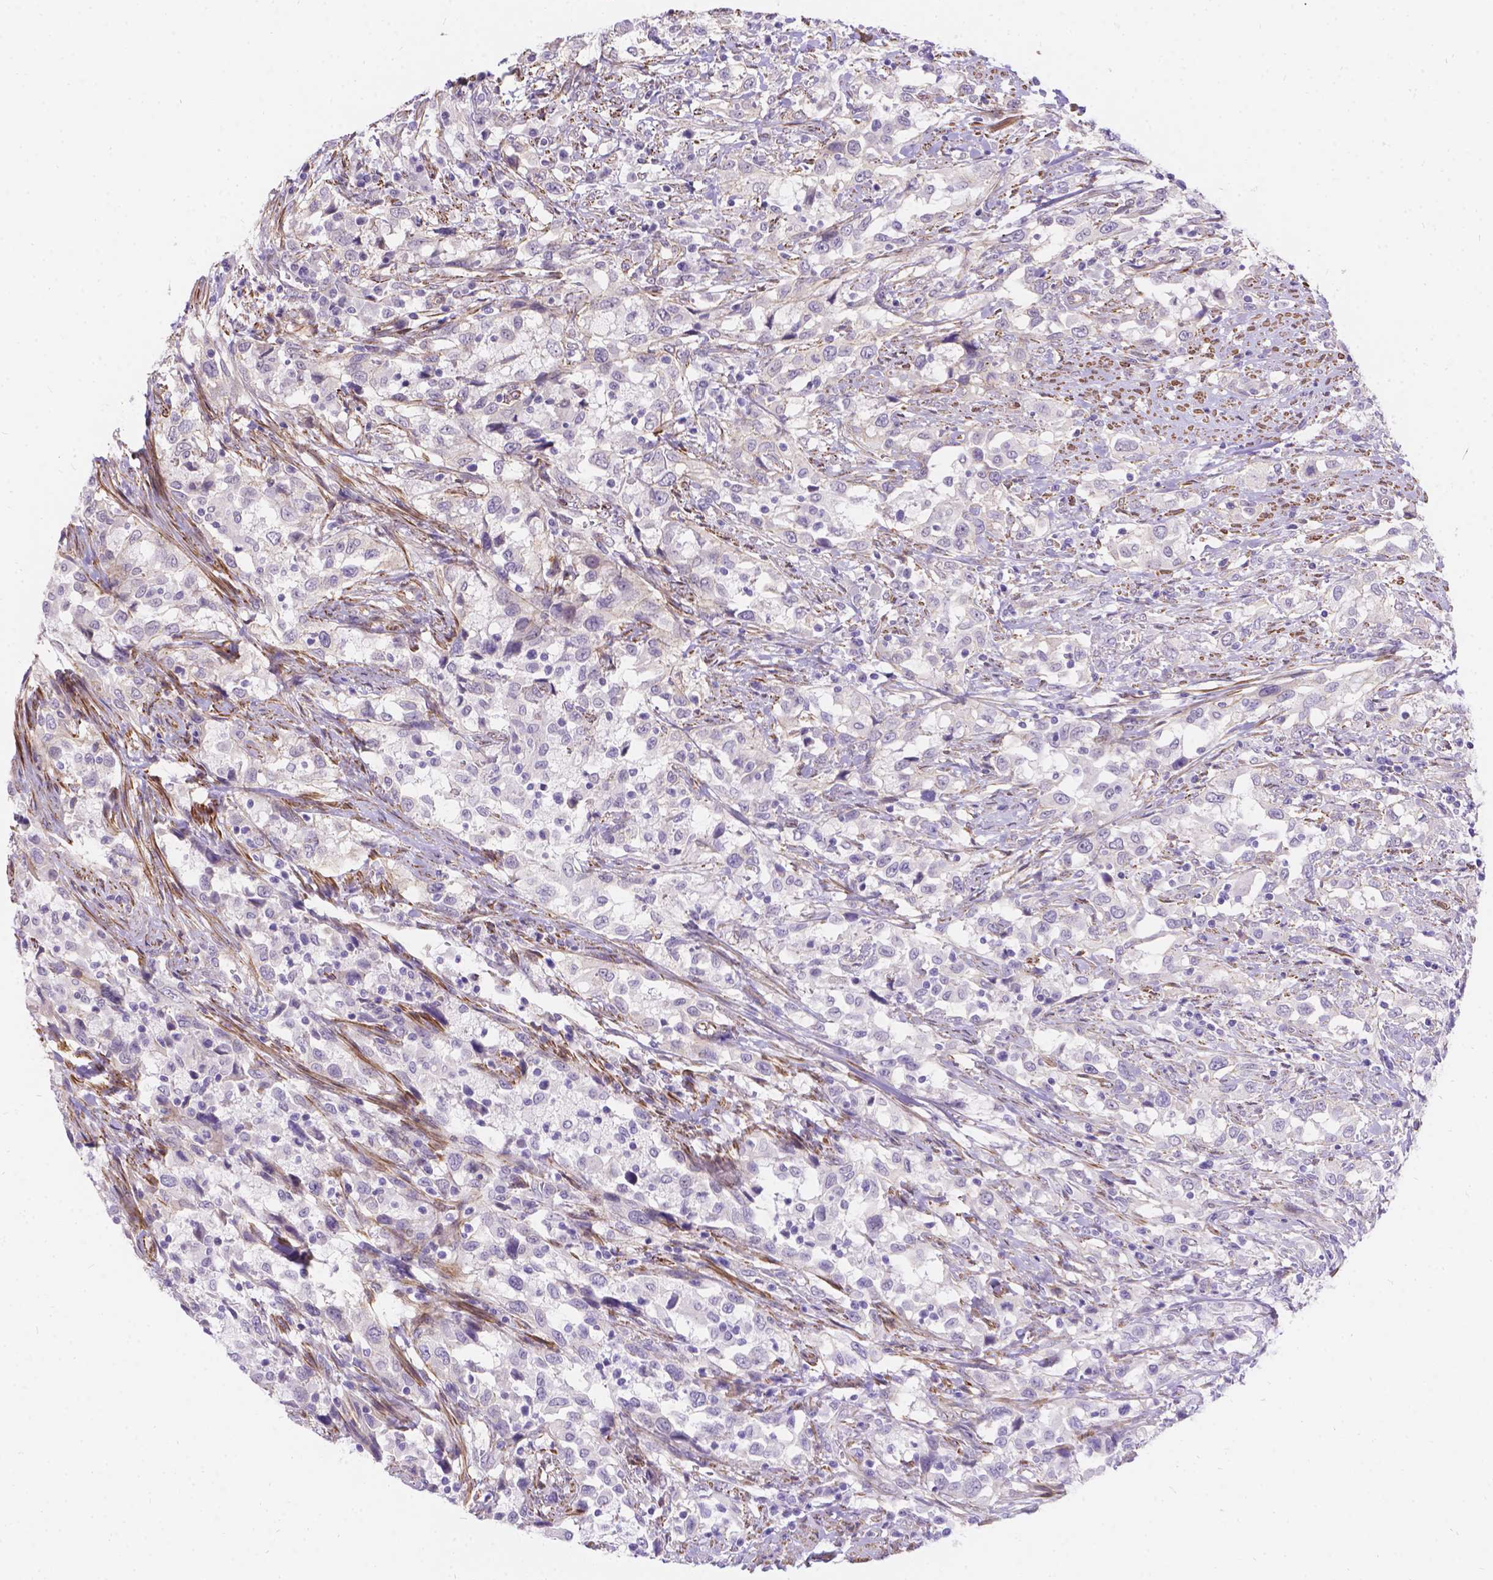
{"staining": {"intensity": "negative", "quantity": "none", "location": "none"}, "tissue": "urothelial cancer", "cell_type": "Tumor cells", "image_type": "cancer", "snomed": [{"axis": "morphology", "description": "Urothelial carcinoma, NOS"}, {"axis": "morphology", "description": "Urothelial carcinoma, High grade"}, {"axis": "topography", "description": "Urinary bladder"}], "caption": "Human high-grade urothelial carcinoma stained for a protein using immunohistochemistry (IHC) shows no staining in tumor cells.", "gene": "PALS1", "patient": {"sex": "female", "age": 64}}